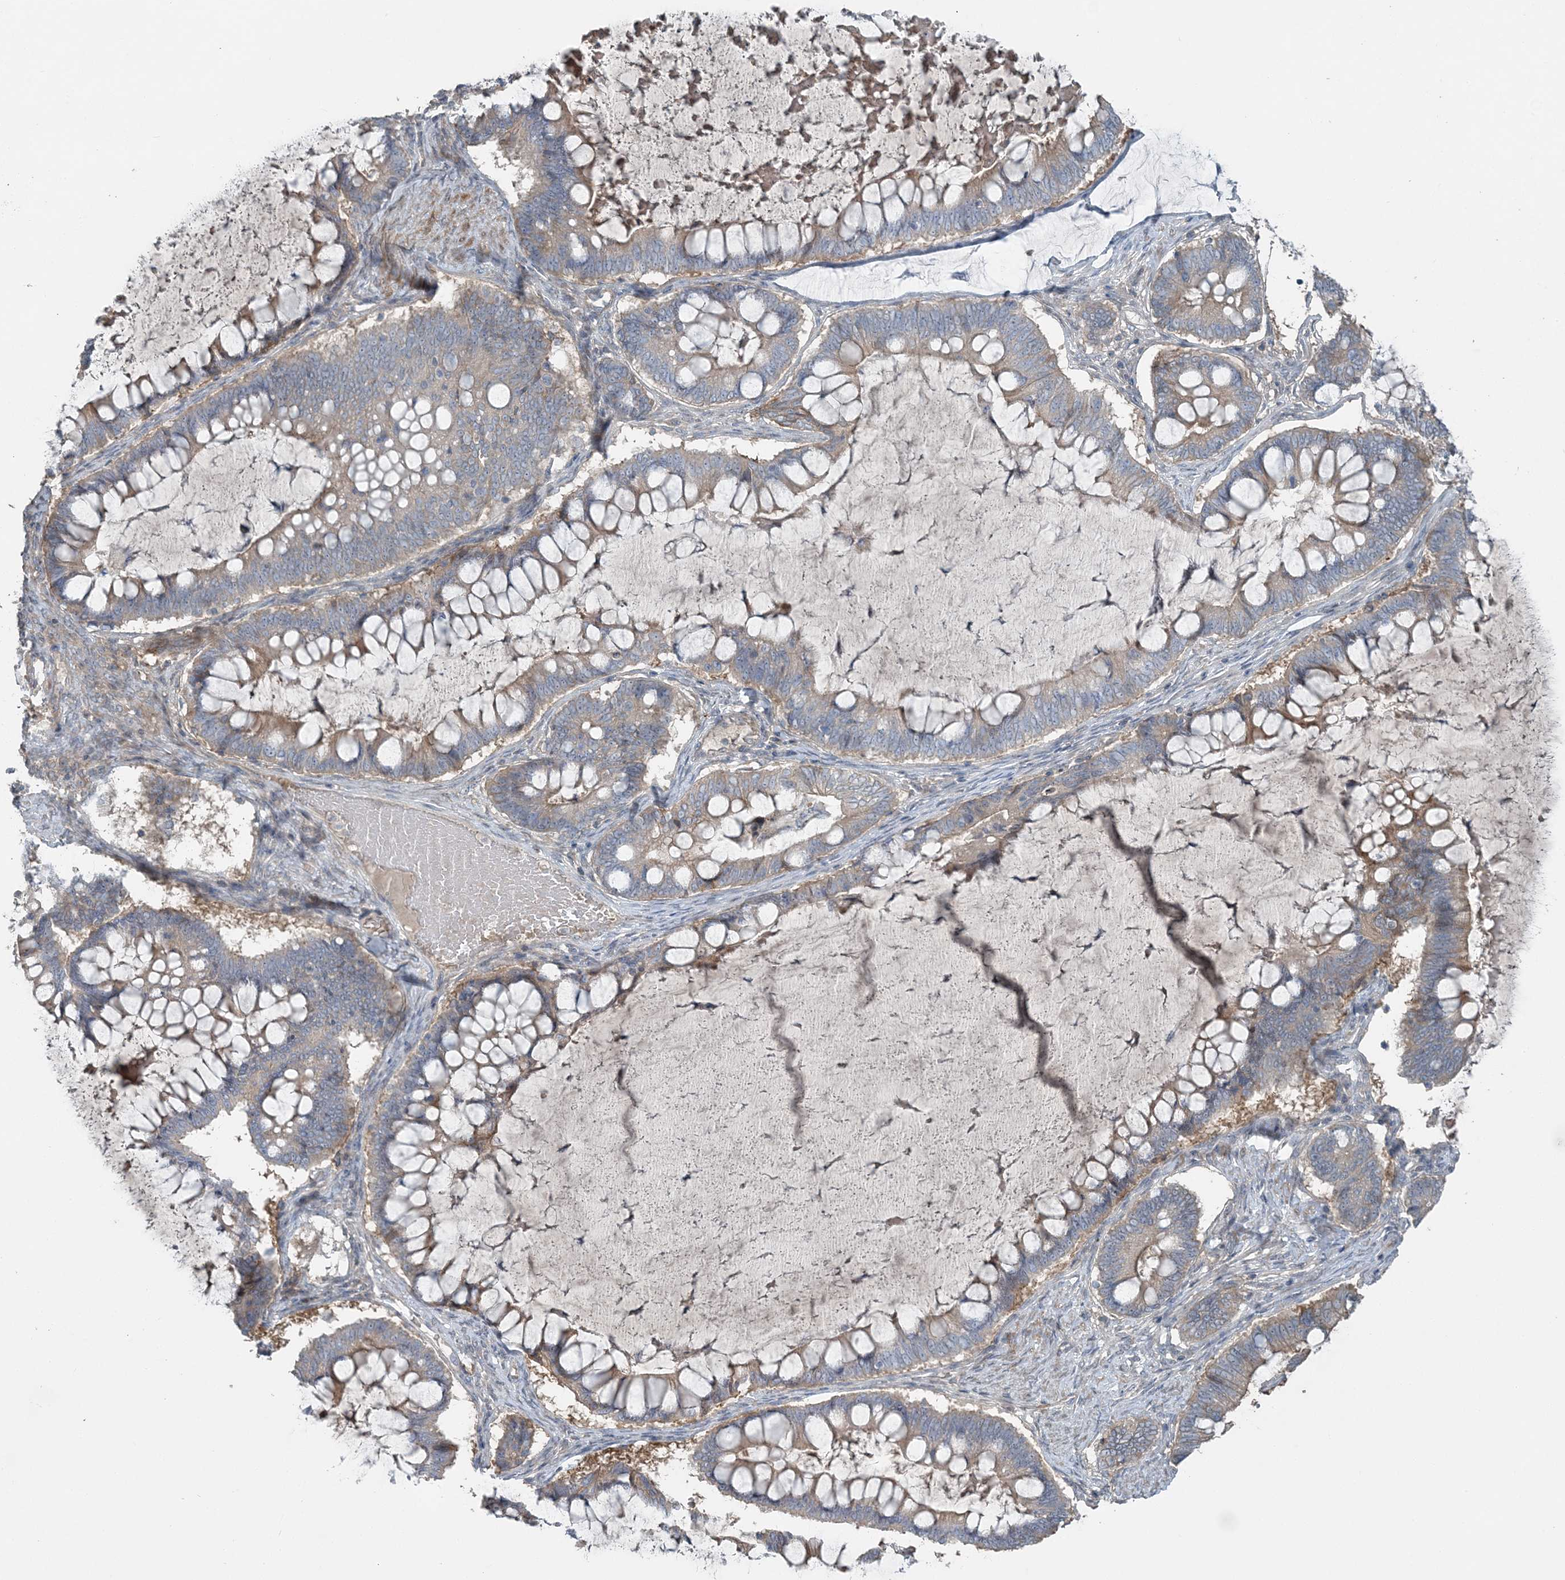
{"staining": {"intensity": "weak", "quantity": "25%-75%", "location": "cytoplasmic/membranous"}, "tissue": "ovarian cancer", "cell_type": "Tumor cells", "image_type": "cancer", "snomed": [{"axis": "morphology", "description": "Cystadenocarcinoma, mucinous, NOS"}, {"axis": "topography", "description": "Ovary"}], "caption": "Immunohistochemical staining of human mucinous cystadenocarcinoma (ovarian) demonstrates weak cytoplasmic/membranous protein positivity in approximately 25%-75% of tumor cells. (DAB (3,3'-diaminobenzidine) IHC, brown staining for protein, blue staining for nuclei).", "gene": "SLC4A10", "patient": {"sex": "female", "age": 61}}